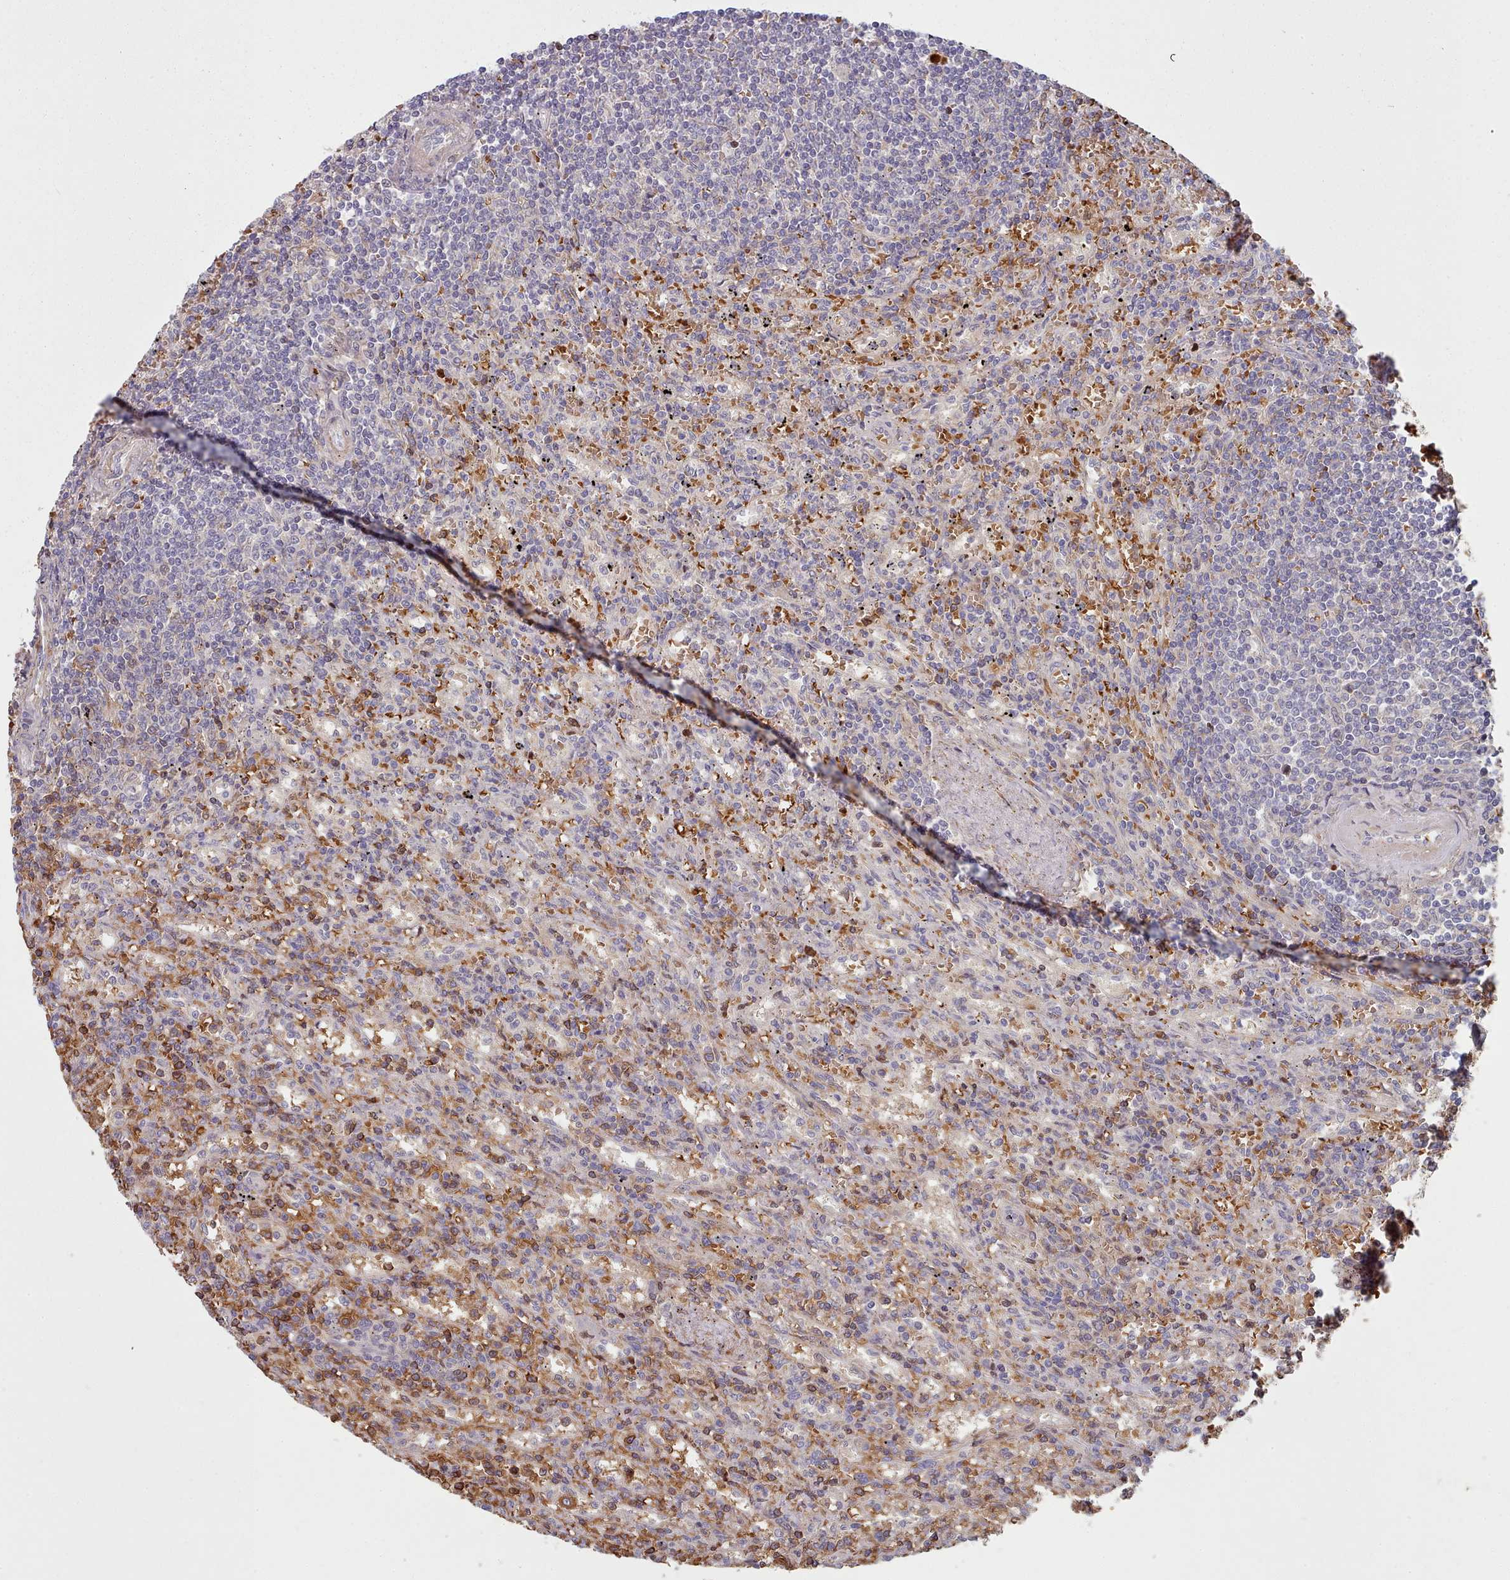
{"staining": {"intensity": "negative", "quantity": "none", "location": "none"}, "tissue": "lymphoma", "cell_type": "Tumor cells", "image_type": "cancer", "snomed": [{"axis": "morphology", "description": "Malignant lymphoma, non-Hodgkin's type, Low grade"}, {"axis": "topography", "description": "Spleen"}], "caption": "Low-grade malignant lymphoma, non-Hodgkin's type was stained to show a protein in brown. There is no significant positivity in tumor cells.", "gene": "CLNS1A", "patient": {"sex": "male", "age": 76}}